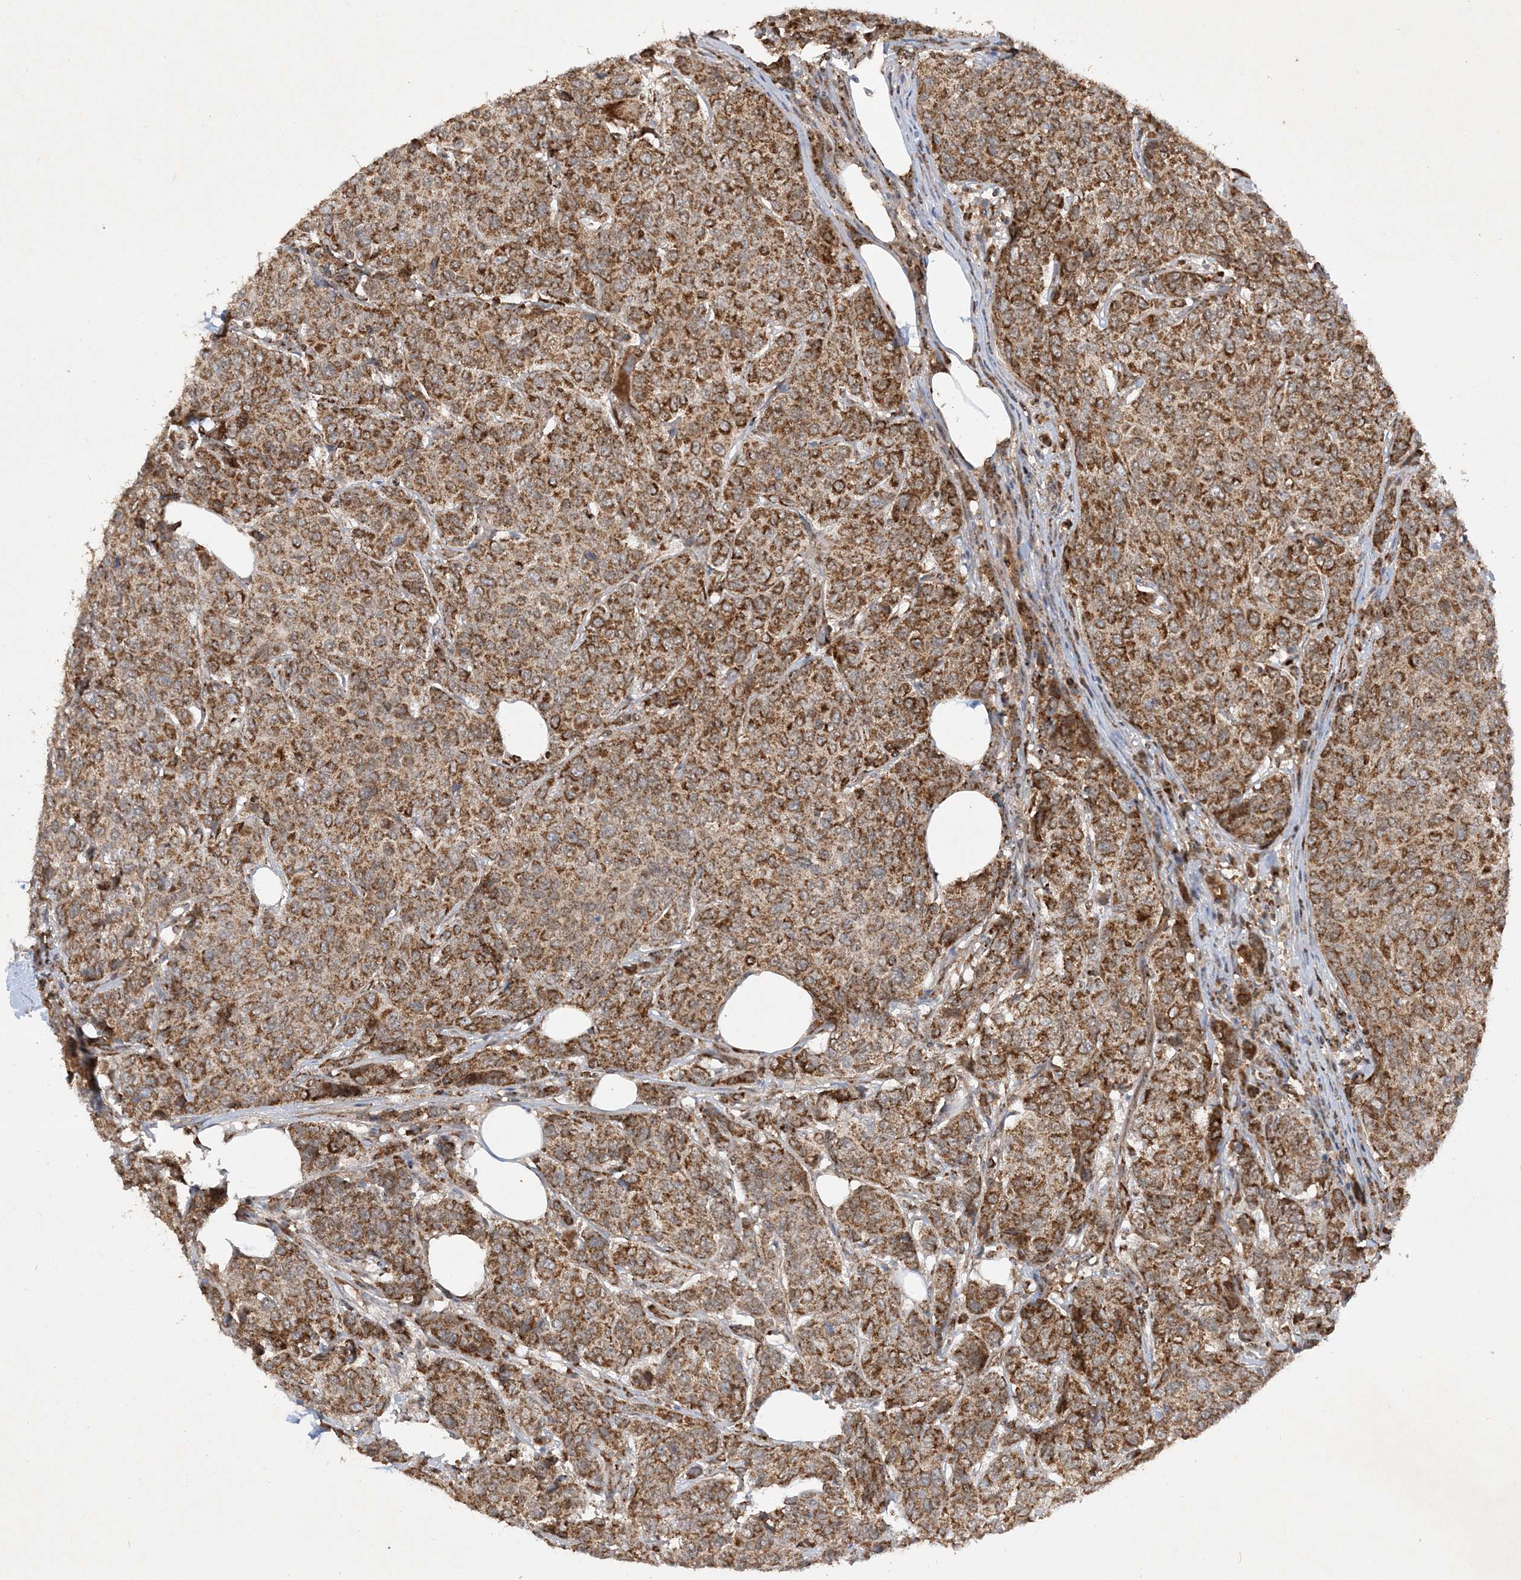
{"staining": {"intensity": "strong", "quantity": ">75%", "location": "cytoplasmic/membranous"}, "tissue": "breast cancer", "cell_type": "Tumor cells", "image_type": "cancer", "snomed": [{"axis": "morphology", "description": "Duct carcinoma"}, {"axis": "topography", "description": "Breast"}], "caption": "Breast cancer (intraductal carcinoma) was stained to show a protein in brown. There is high levels of strong cytoplasmic/membranous expression in approximately >75% of tumor cells.", "gene": "NDUFAF3", "patient": {"sex": "female", "age": 55}}